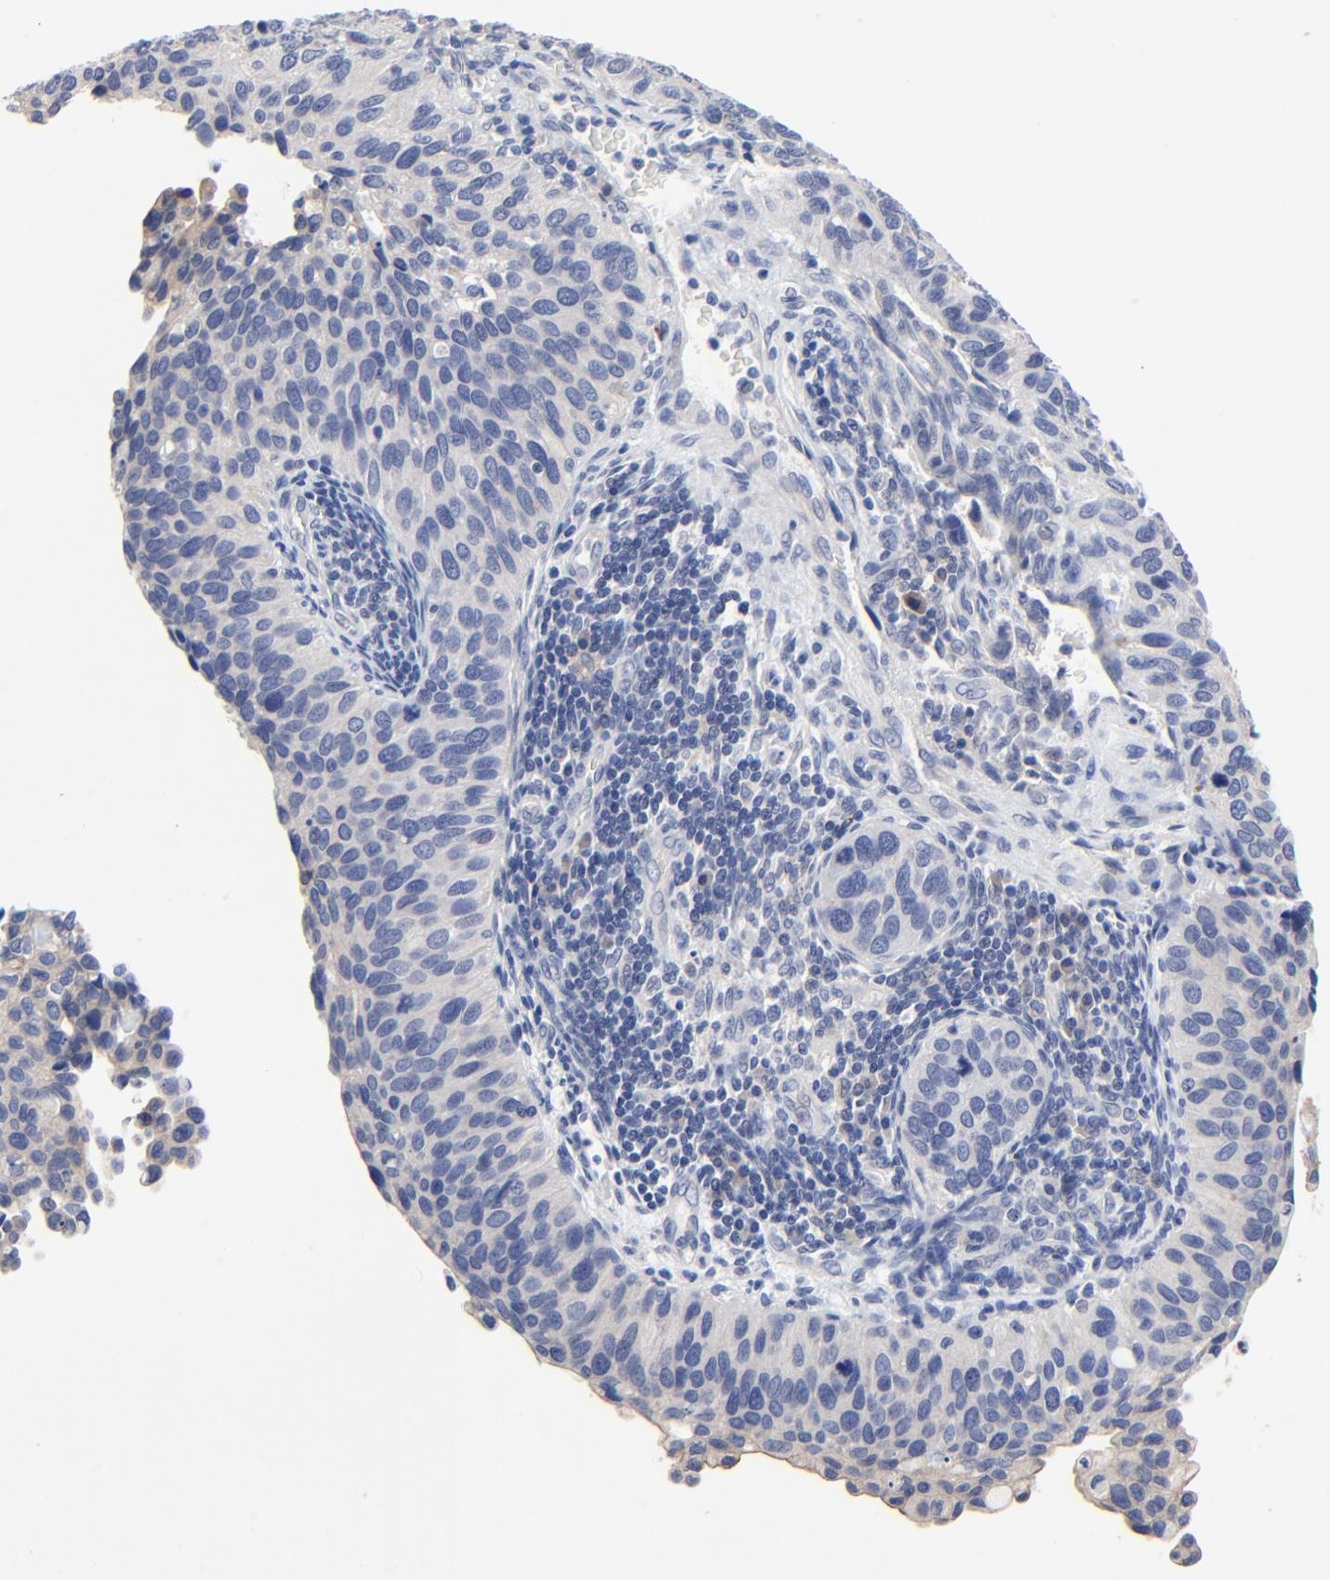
{"staining": {"intensity": "negative", "quantity": "none", "location": "none"}, "tissue": "cervical cancer", "cell_type": "Tumor cells", "image_type": "cancer", "snomed": [{"axis": "morphology", "description": "Adenocarcinoma, NOS"}, {"axis": "topography", "description": "Cervix"}], "caption": "The IHC image has no significant positivity in tumor cells of cervical cancer (adenocarcinoma) tissue.", "gene": "DHRSX", "patient": {"sex": "female", "age": 29}}